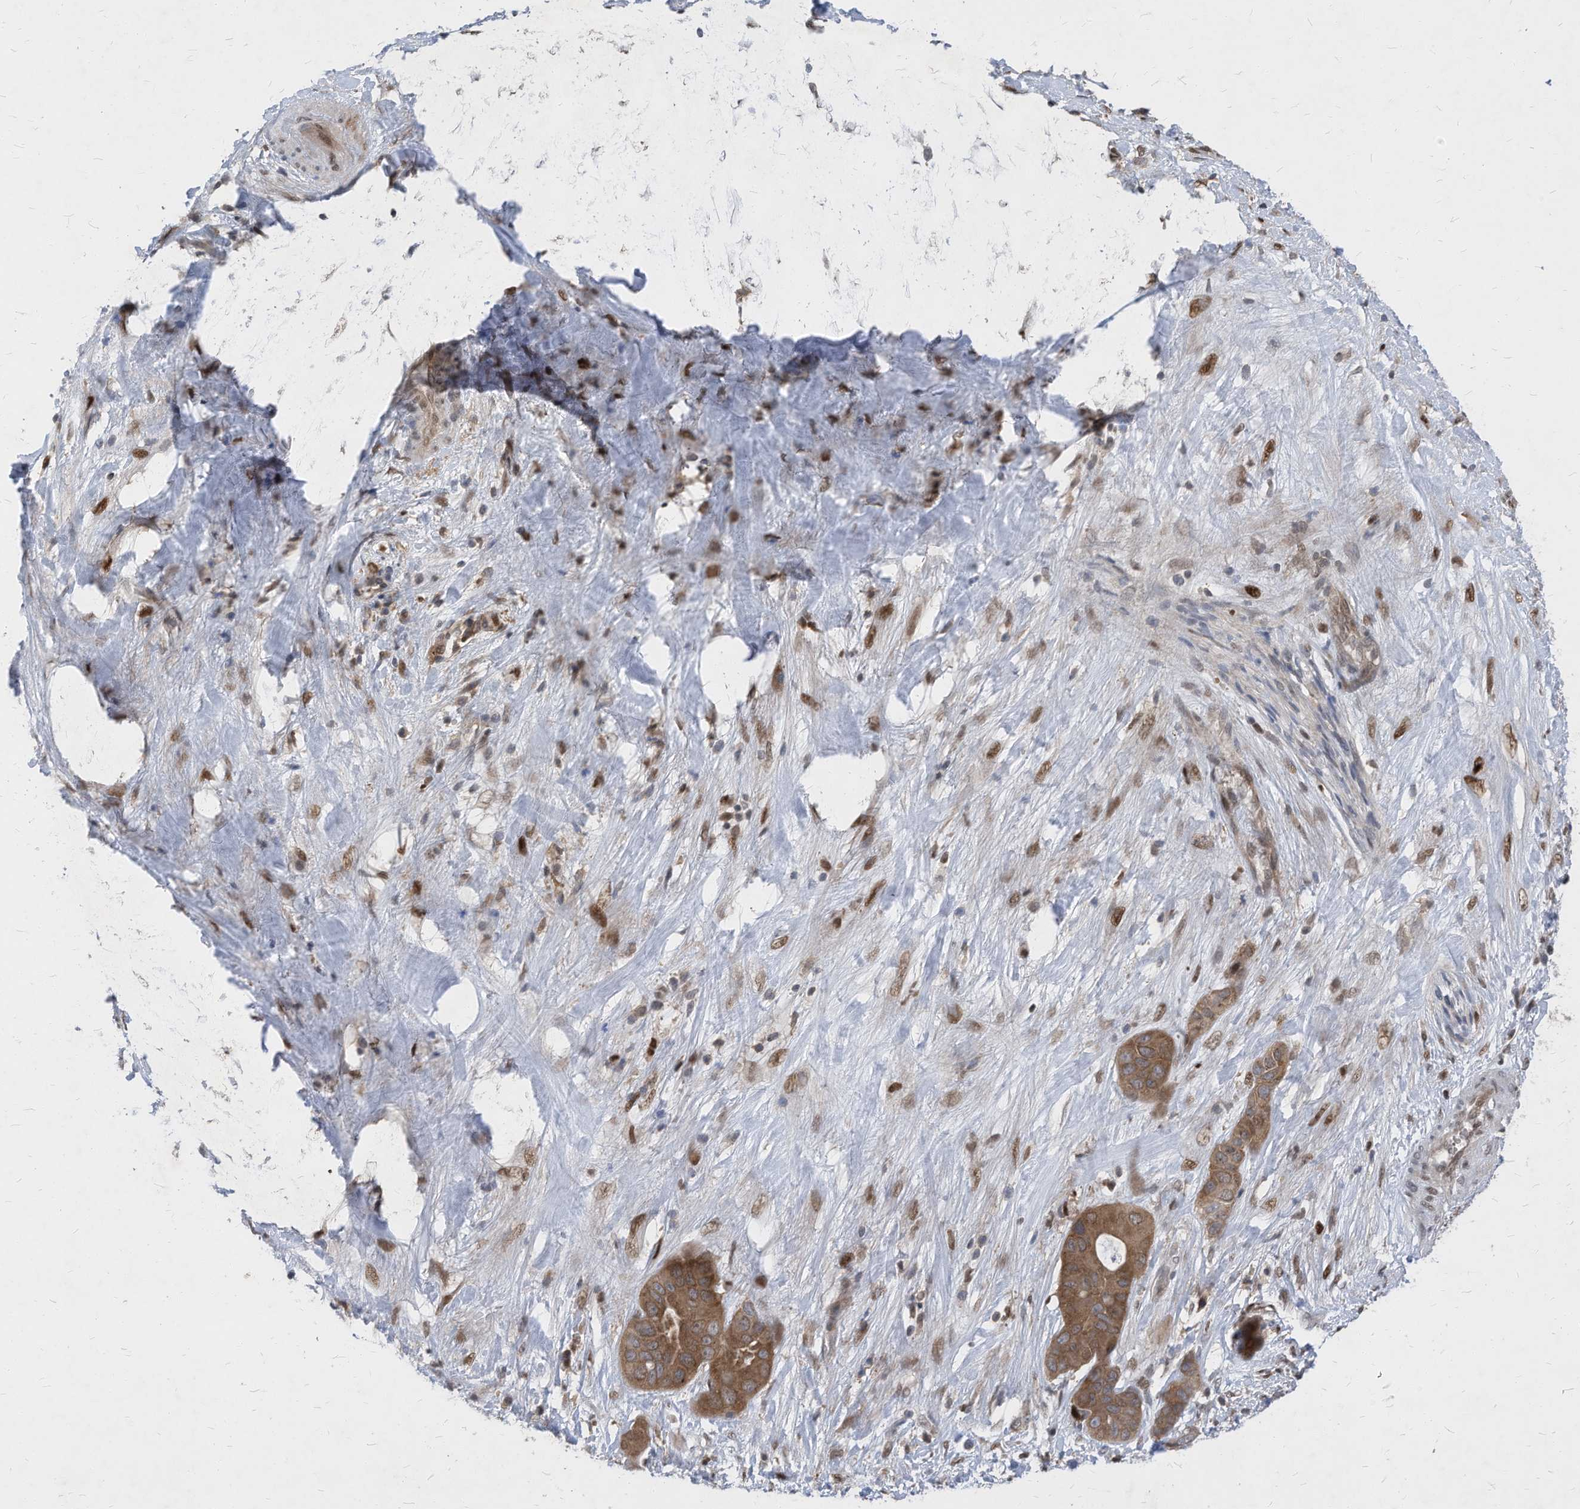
{"staining": {"intensity": "moderate", "quantity": ">75%", "location": "cytoplasmic/membranous"}, "tissue": "liver cancer", "cell_type": "Tumor cells", "image_type": "cancer", "snomed": [{"axis": "morphology", "description": "Cholangiocarcinoma"}, {"axis": "topography", "description": "Liver"}], "caption": "This is an image of immunohistochemistry staining of liver cancer, which shows moderate staining in the cytoplasmic/membranous of tumor cells.", "gene": "KPNB1", "patient": {"sex": "female", "age": 52}}